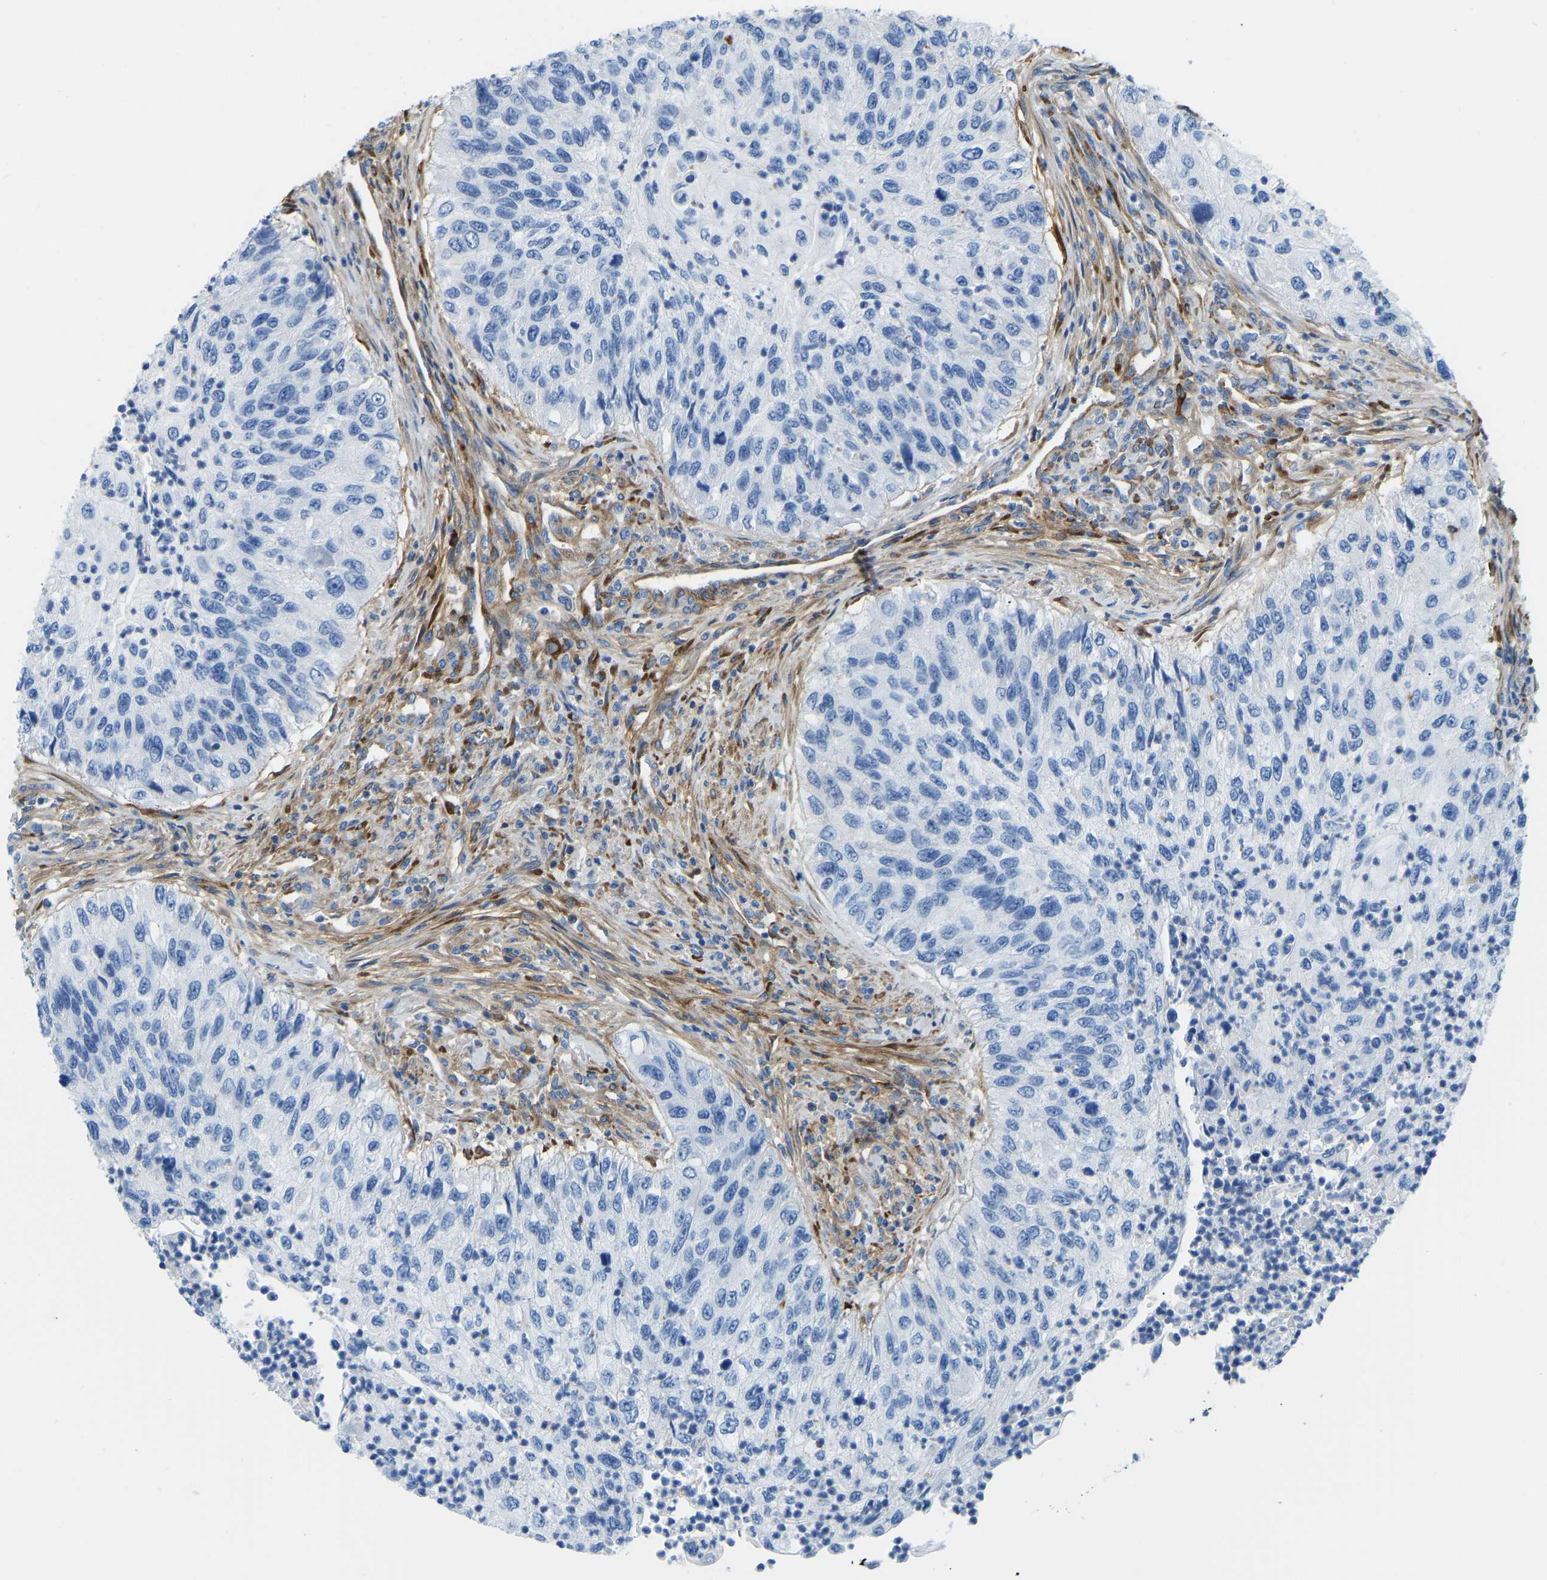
{"staining": {"intensity": "negative", "quantity": "none", "location": "none"}, "tissue": "urothelial cancer", "cell_type": "Tumor cells", "image_type": "cancer", "snomed": [{"axis": "morphology", "description": "Urothelial carcinoma, High grade"}, {"axis": "topography", "description": "Urinary bladder"}], "caption": "IHC of urothelial cancer exhibits no positivity in tumor cells. Brightfield microscopy of IHC stained with DAB (3,3'-diaminobenzidine) (brown) and hematoxylin (blue), captured at high magnification.", "gene": "COL15A1", "patient": {"sex": "female", "age": 60}}